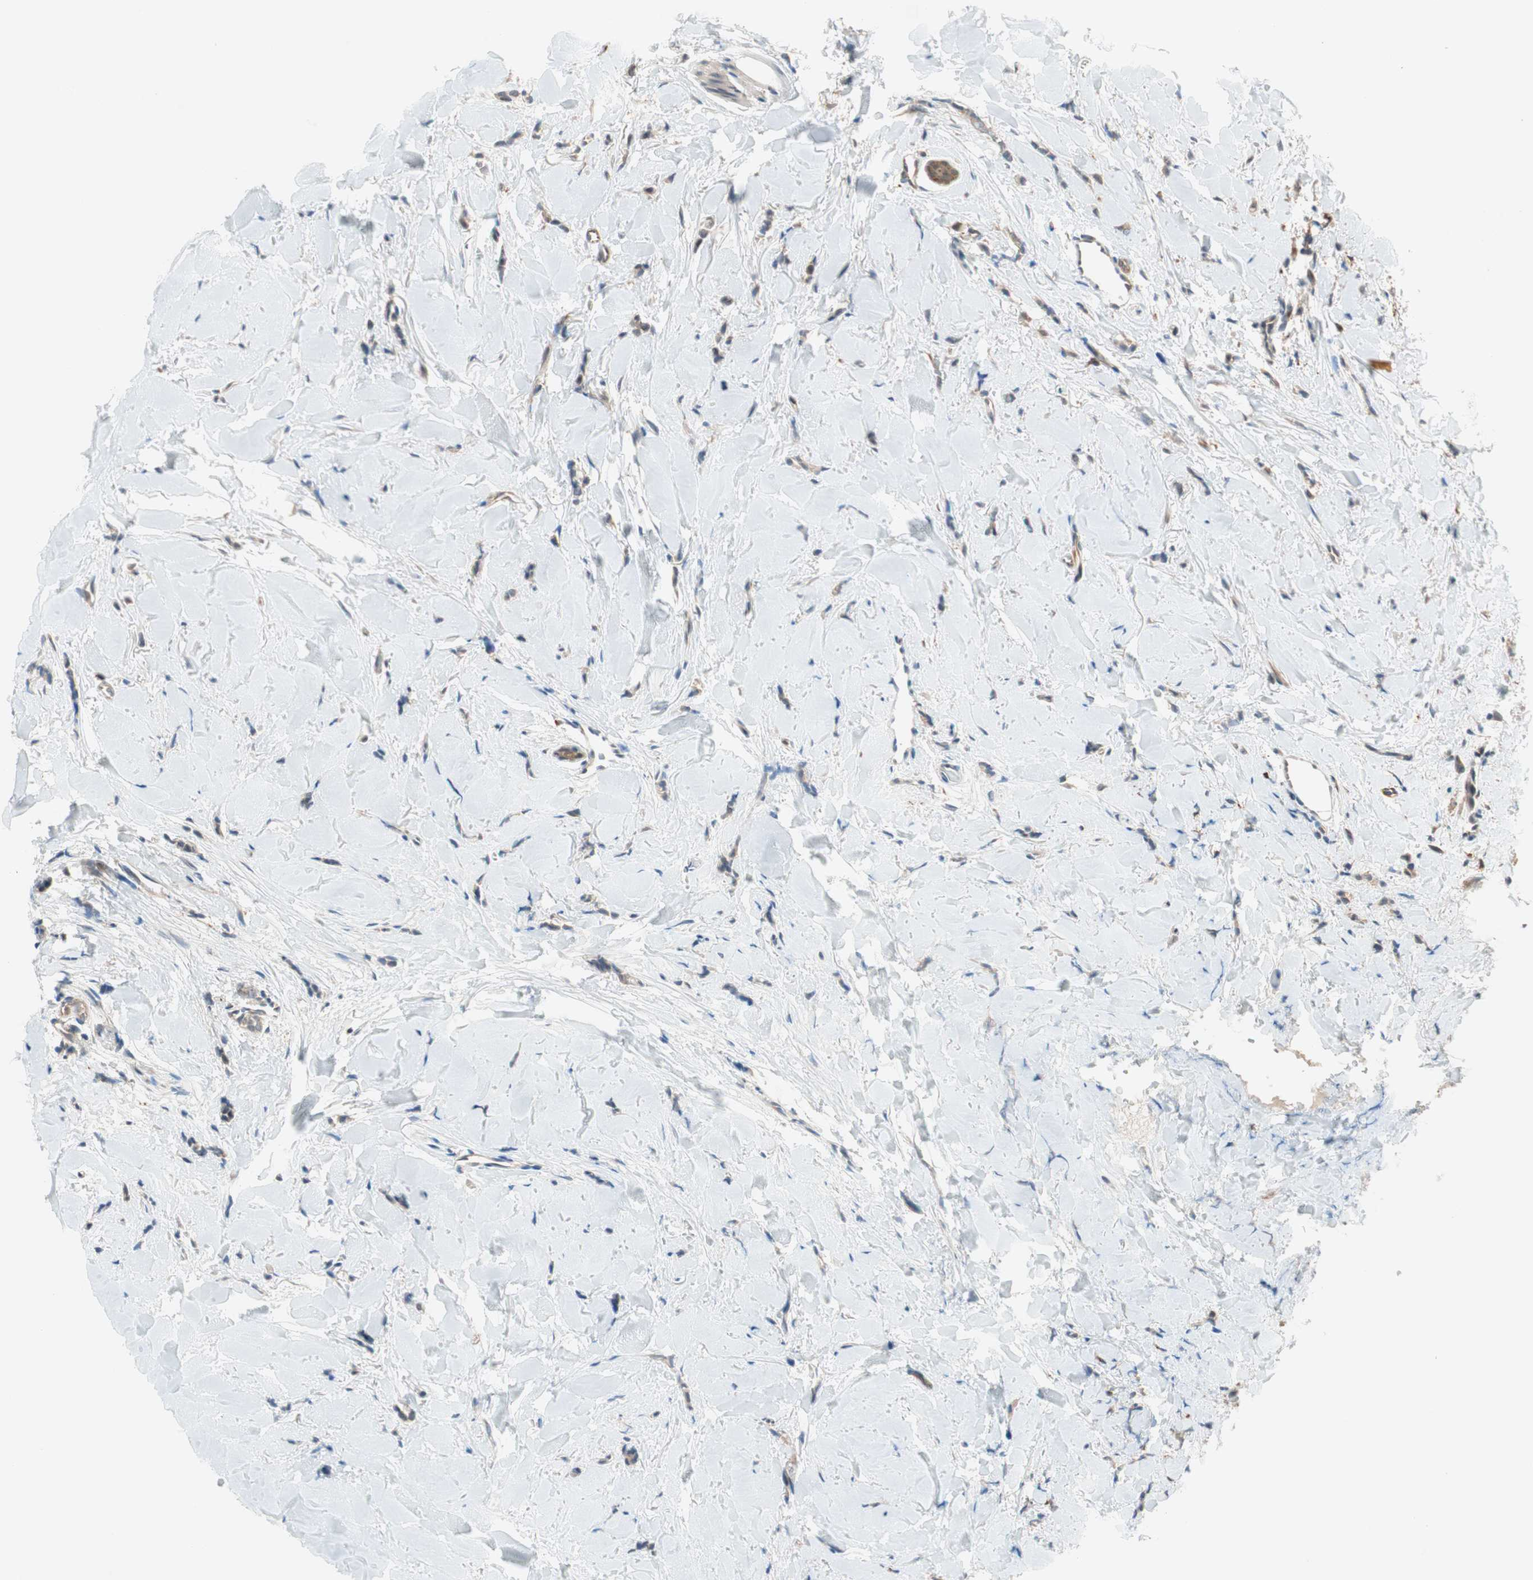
{"staining": {"intensity": "weak", "quantity": "<25%", "location": "cytoplasmic/membranous"}, "tissue": "breast cancer", "cell_type": "Tumor cells", "image_type": "cancer", "snomed": [{"axis": "morphology", "description": "Lobular carcinoma"}, {"axis": "topography", "description": "Skin"}, {"axis": "topography", "description": "Breast"}], "caption": "This is an IHC image of breast cancer (lobular carcinoma). There is no staining in tumor cells.", "gene": "PIK3R3", "patient": {"sex": "female", "age": 46}}